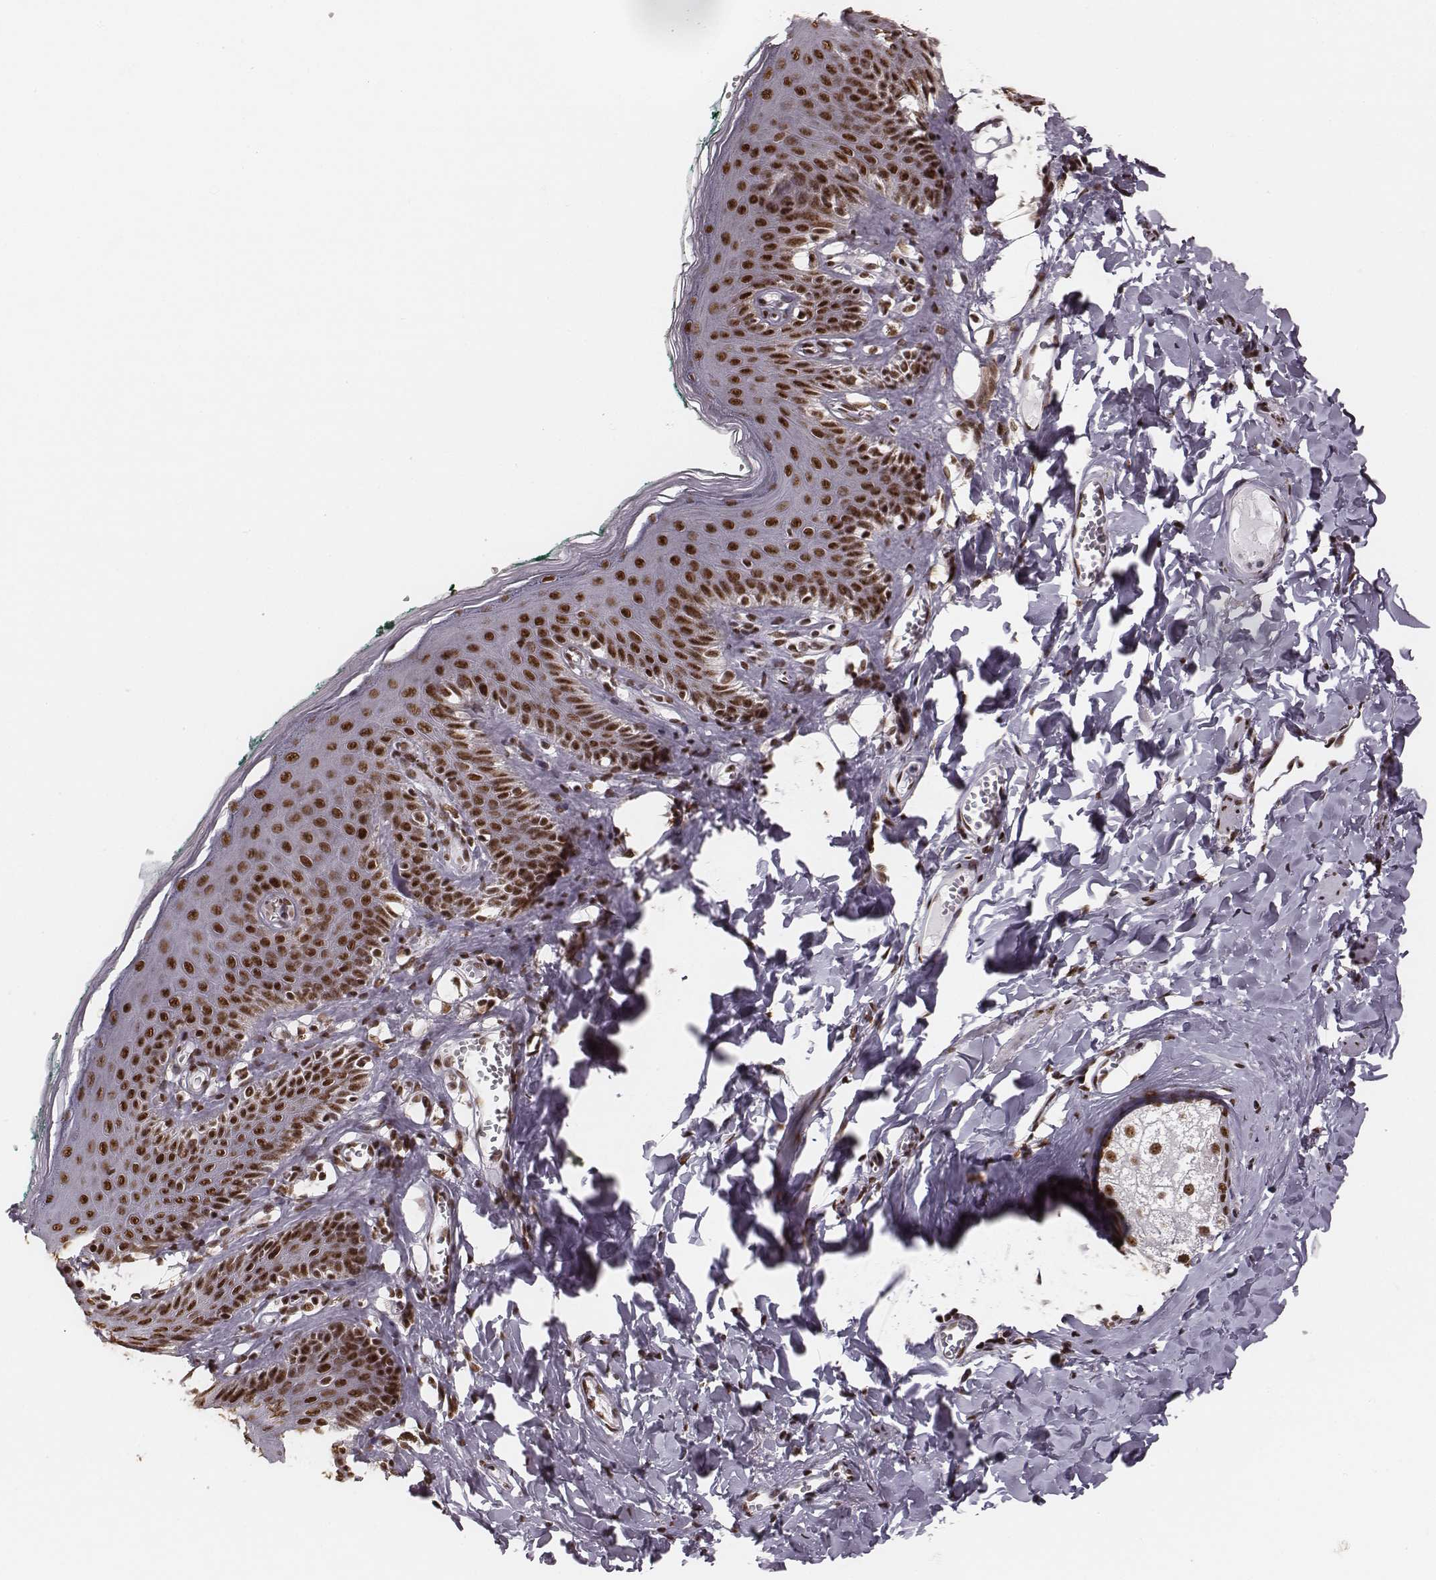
{"staining": {"intensity": "strong", "quantity": ">75%", "location": "nuclear"}, "tissue": "skin", "cell_type": "Epidermal cells", "image_type": "normal", "snomed": [{"axis": "morphology", "description": "Normal tissue, NOS"}, {"axis": "topography", "description": "Vulva"}, {"axis": "topography", "description": "Peripheral nerve tissue"}], "caption": "This image reveals IHC staining of normal skin, with high strong nuclear positivity in approximately >75% of epidermal cells.", "gene": "LUC7L", "patient": {"sex": "female", "age": 66}}